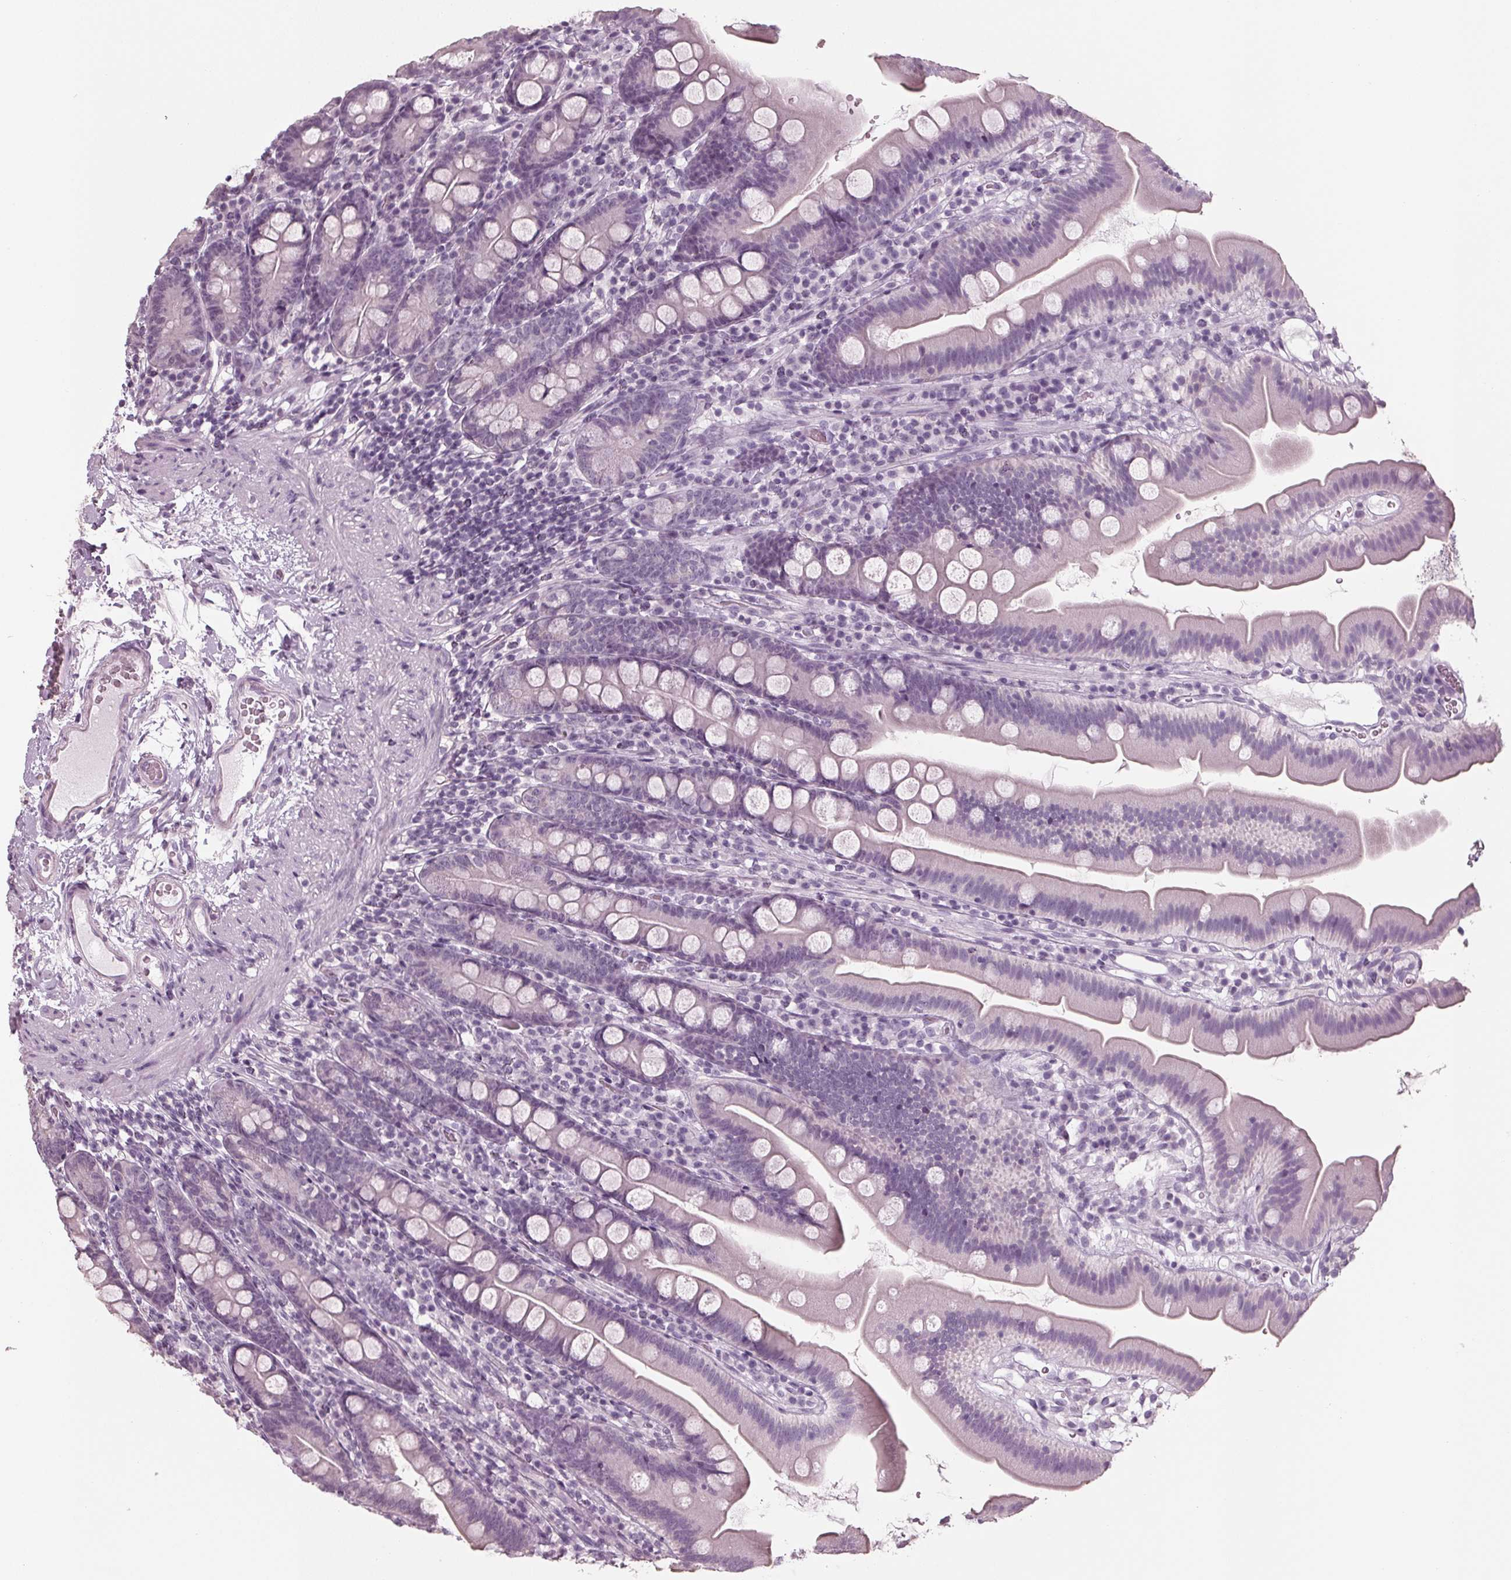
{"staining": {"intensity": "negative", "quantity": "none", "location": "none"}, "tissue": "duodenum", "cell_type": "Glandular cells", "image_type": "normal", "snomed": [{"axis": "morphology", "description": "Normal tissue, NOS"}, {"axis": "topography", "description": "Duodenum"}], "caption": "The image demonstrates no staining of glandular cells in unremarkable duodenum. The staining was performed using DAB (3,3'-diaminobenzidine) to visualize the protein expression in brown, while the nuclei were stained in blue with hematoxylin (Magnification: 20x).", "gene": "TNNC2", "patient": {"sex": "female", "age": 67}}